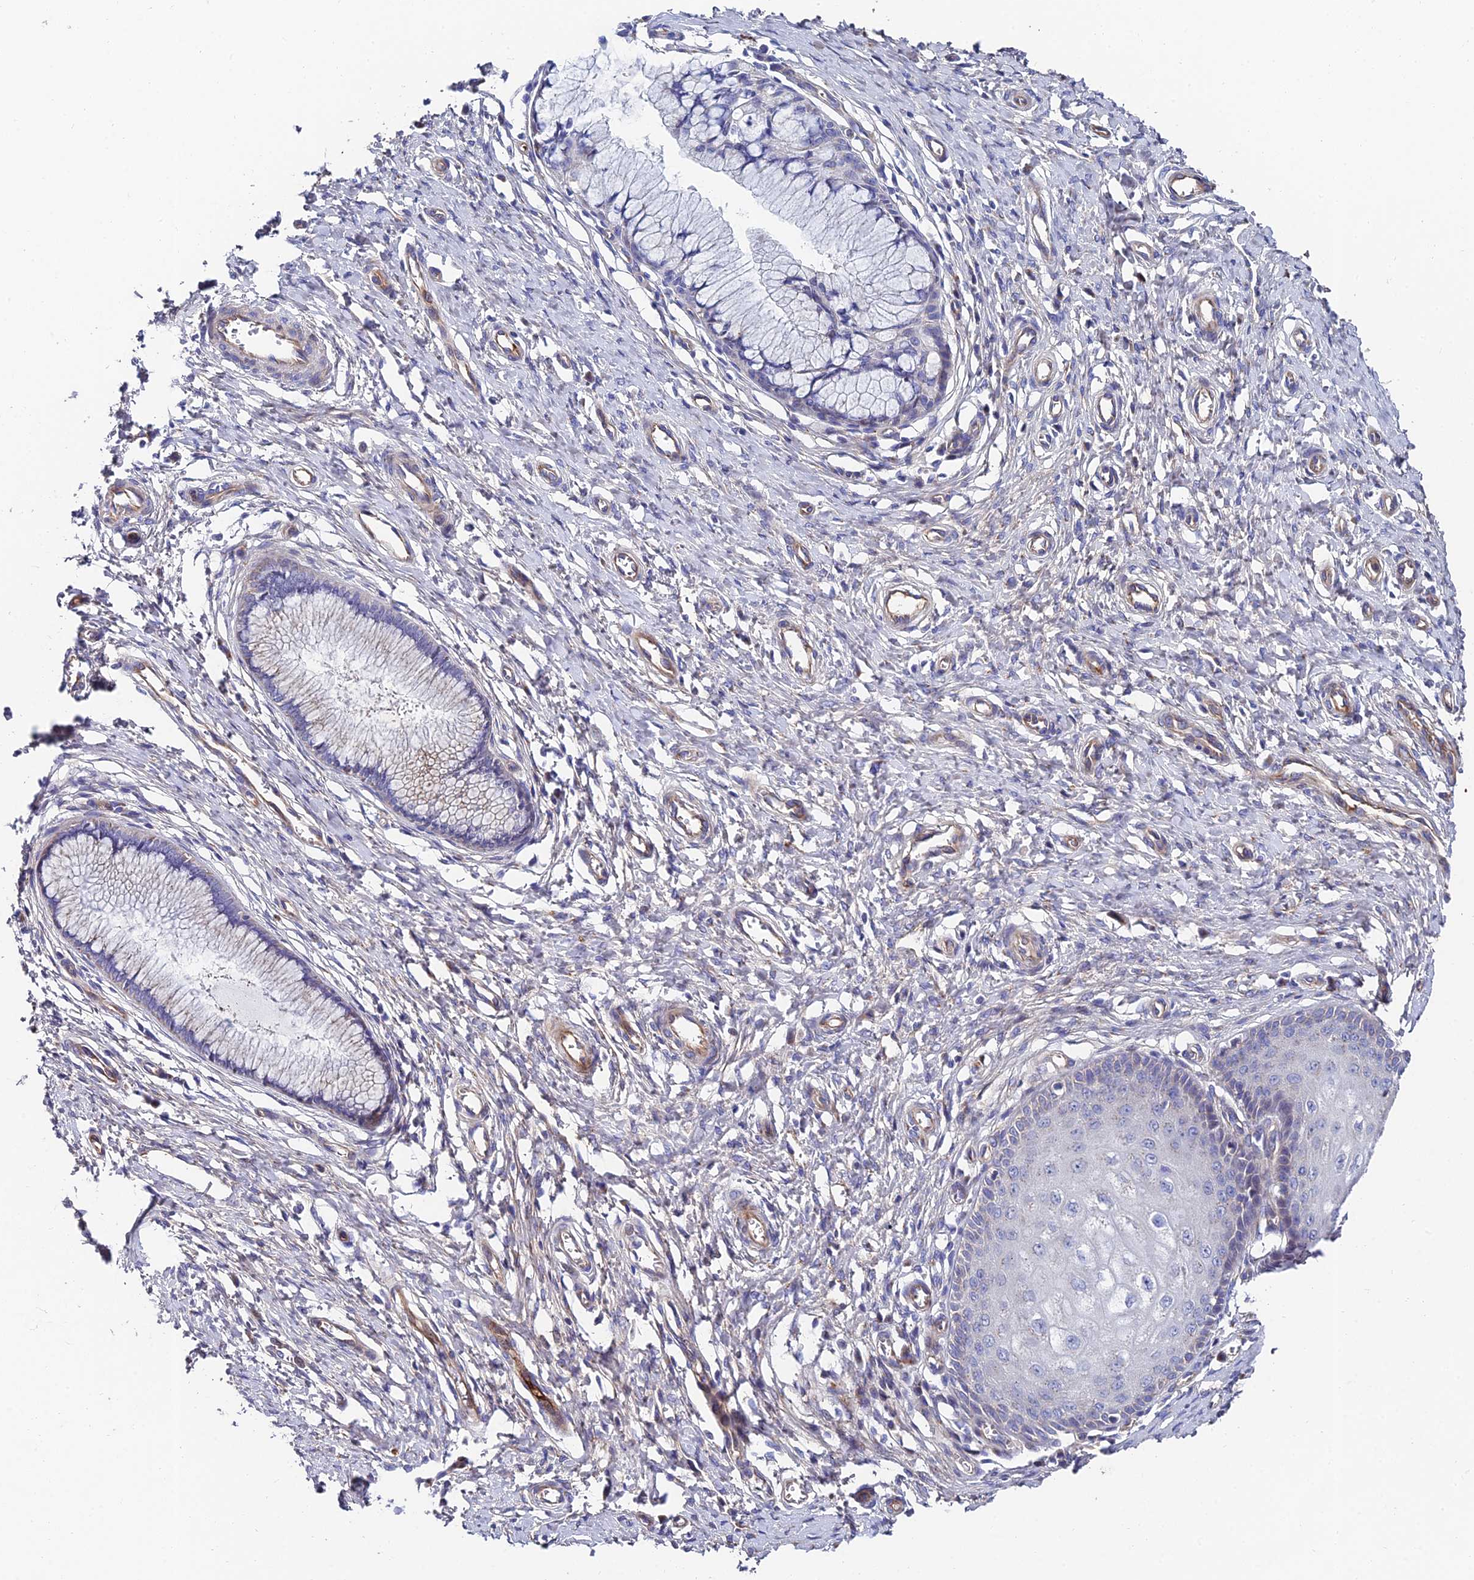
{"staining": {"intensity": "moderate", "quantity": "<25%", "location": "cytoplasmic/membranous"}, "tissue": "cervix", "cell_type": "Glandular cells", "image_type": "normal", "snomed": [{"axis": "morphology", "description": "Normal tissue, NOS"}, {"axis": "topography", "description": "Cervix"}], "caption": "DAB (3,3'-diaminobenzidine) immunohistochemical staining of unremarkable cervix exhibits moderate cytoplasmic/membranous protein positivity in approximately <25% of glandular cells.", "gene": "ADGRF3", "patient": {"sex": "female", "age": 55}}